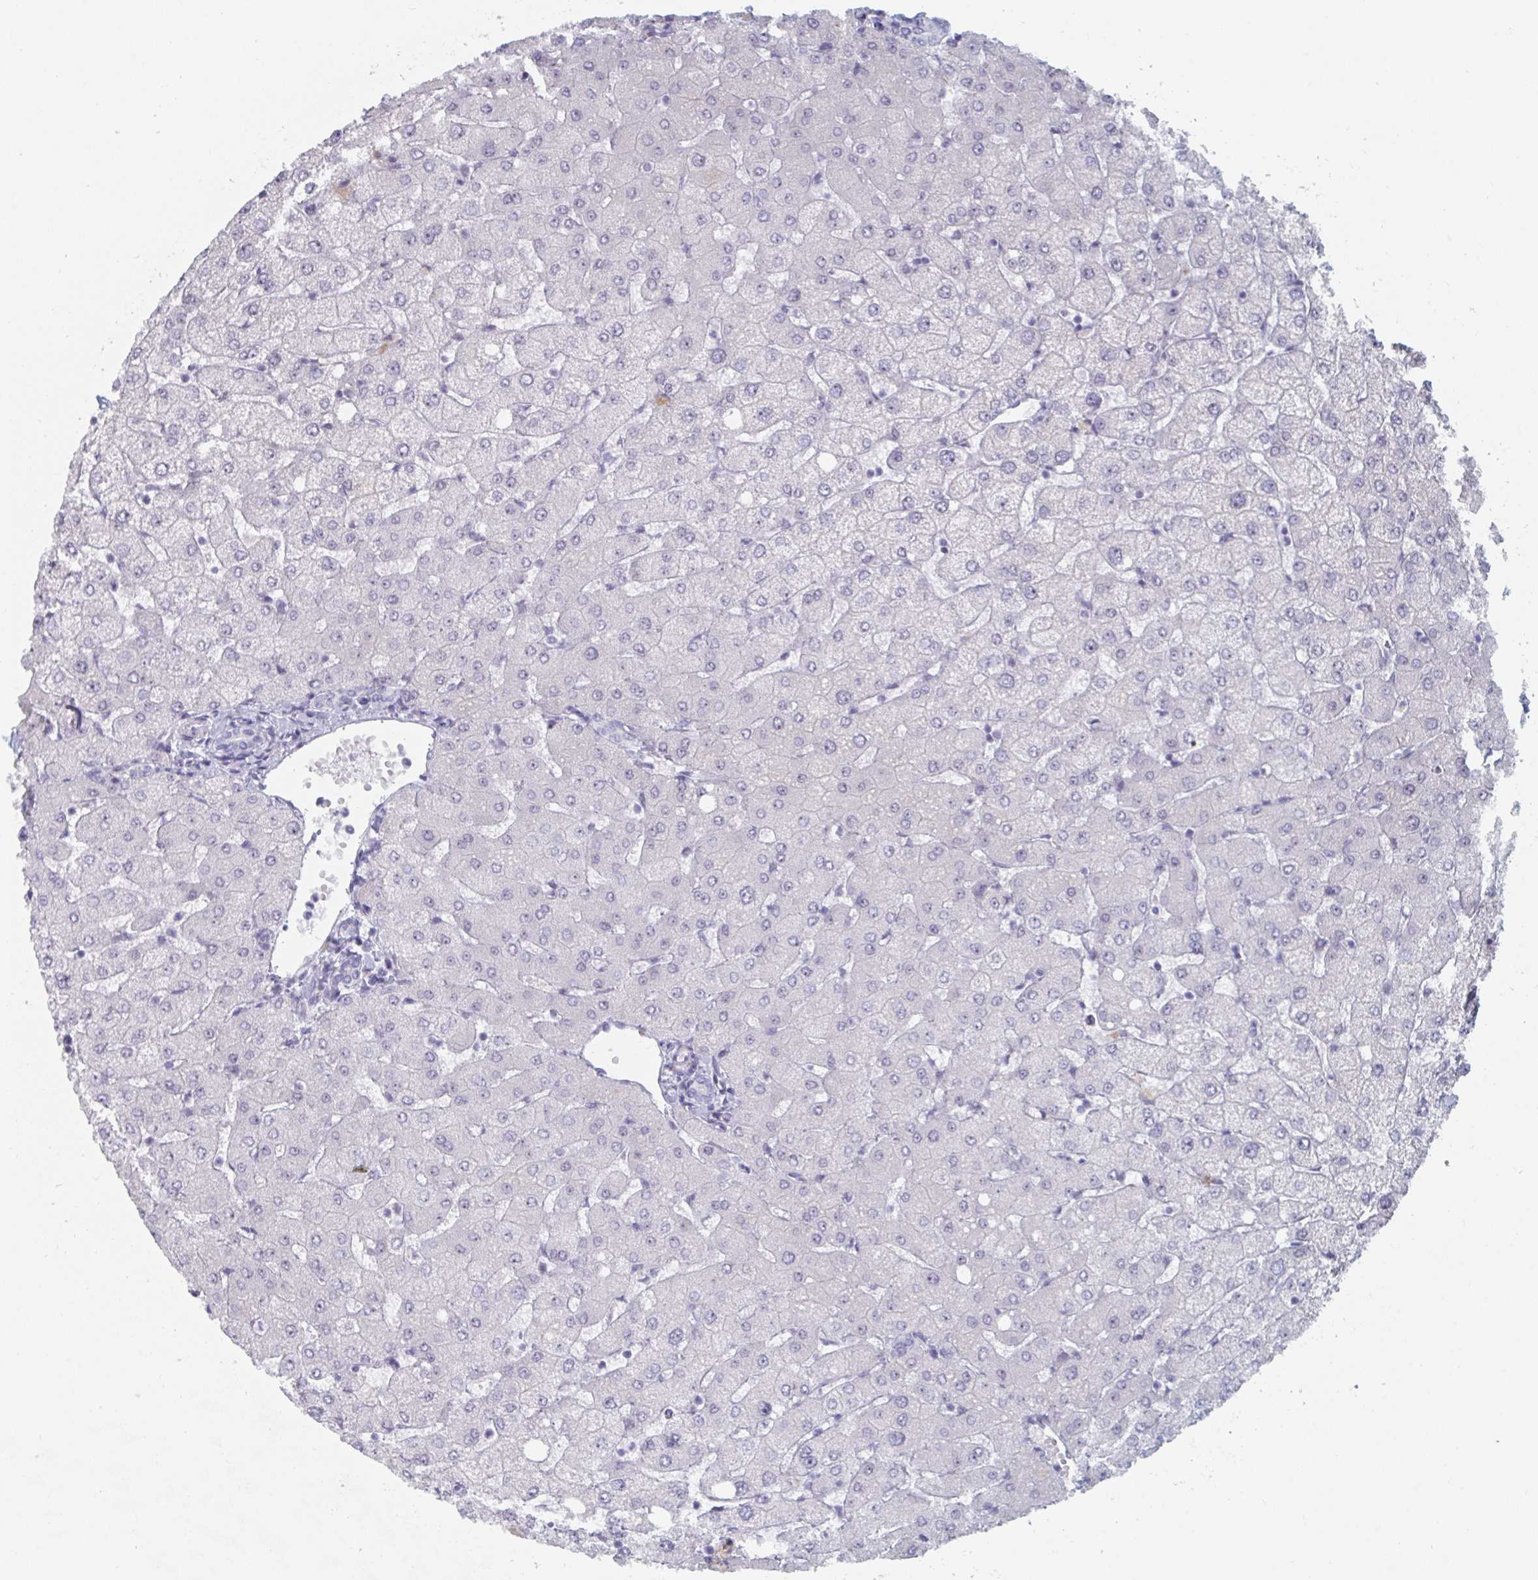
{"staining": {"intensity": "negative", "quantity": "none", "location": "none"}, "tissue": "liver", "cell_type": "Cholangiocytes", "image_type": "normal", "snomed": [{"axis": "morphology", "description": "Normal tissue, NOS"}, {"axis": "topography", "description": "Liver"}], "caption": "Immunohistochemistry micrograph of unremarkable liver: human liver stained with DAB shows no significant protein expression in cholangiocytes. (DAB (3,3'-diaminobenzidine) IHC visualized using brightfield microscopy, high magnification).", "gene": "NR1H2", "patient": {"sex": "female", "age": 54}}